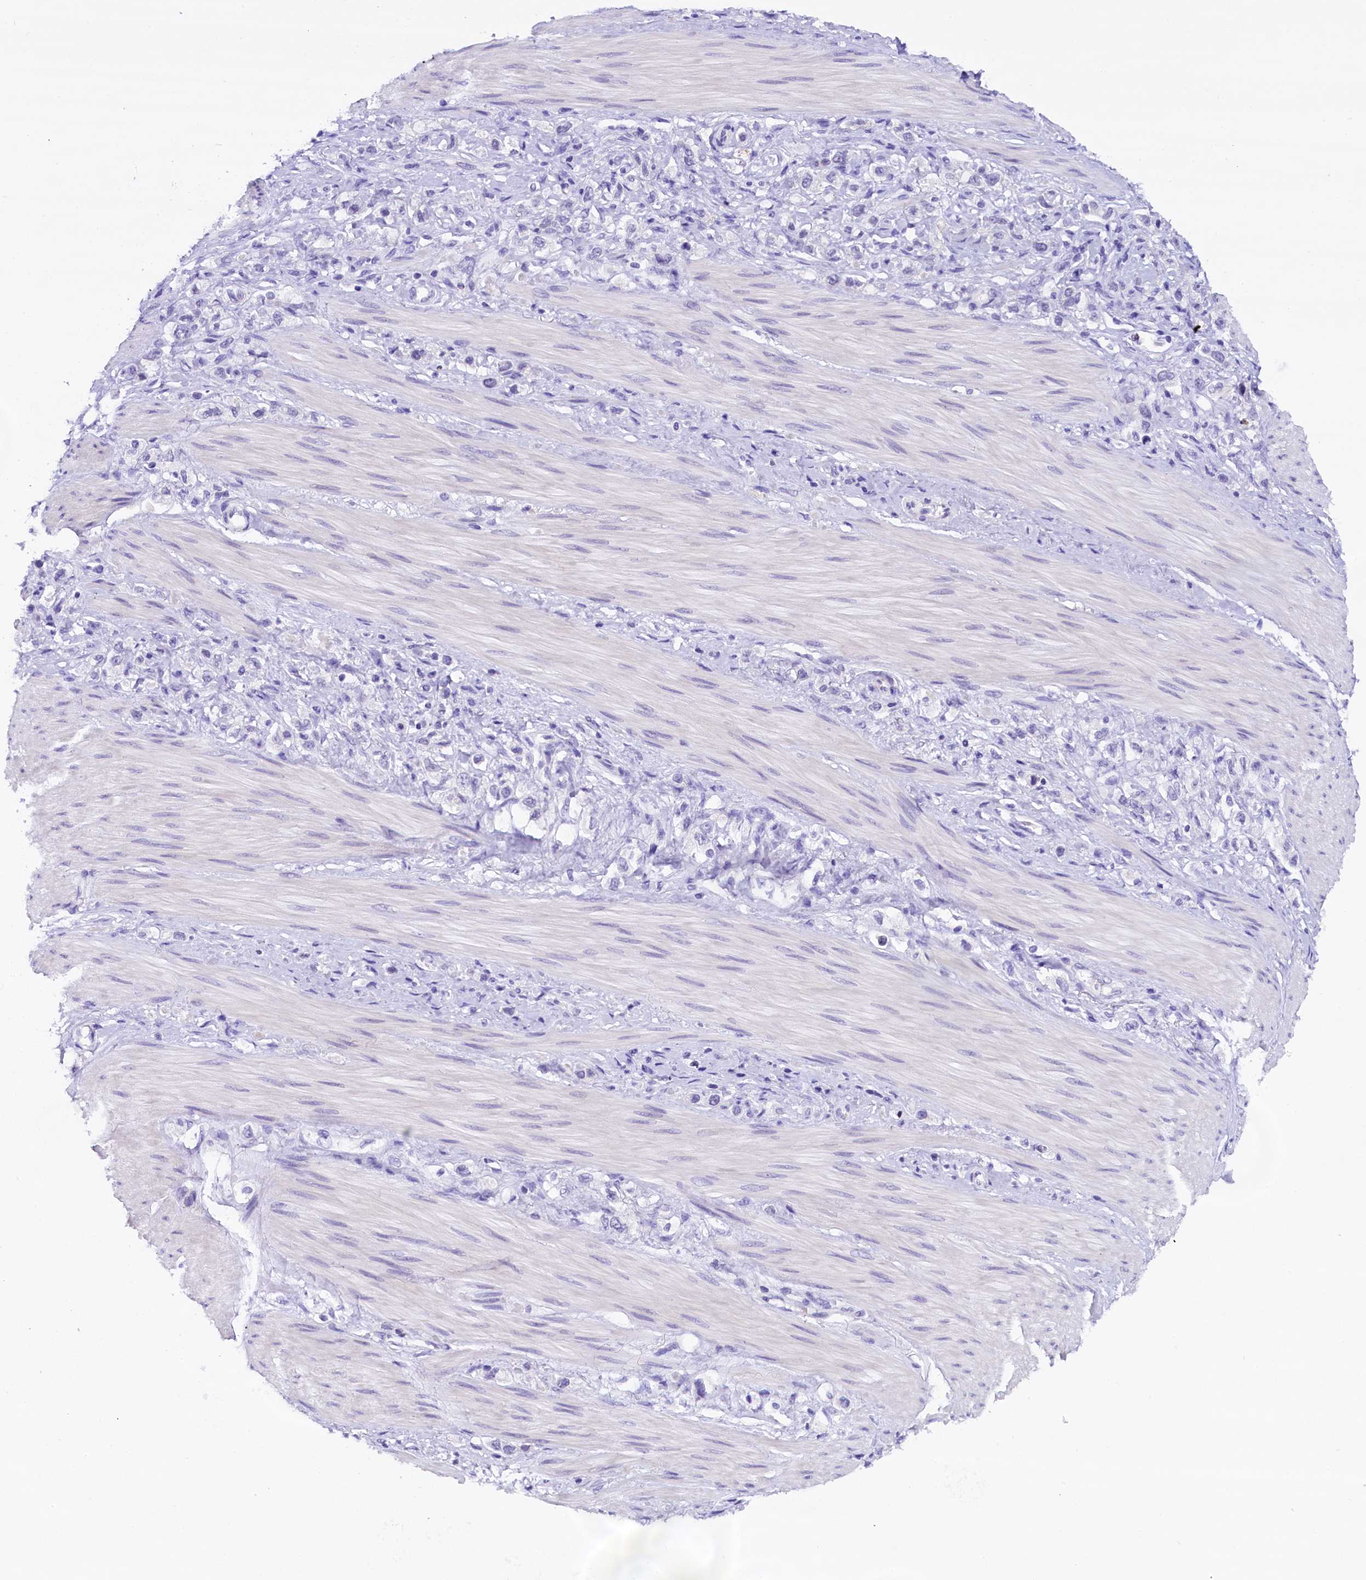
{"staining": {"intensity": "negative", "quantity": "none", "location": "none"}, "tissue": "stomach cancer", "cell_type": "Tumor cells", "image_type": "cancer", "snomed": [{"axis": "morphology", "description": "Adenocarcinoma, NOS"}, {"axis": "topography", "description": "Stomach"}], "caption": "Stomach cancer was stained to show a protein in brown. There is no significant expression in tumor cells.", "gene": "IQCN", "patient": {"sex": "female", "age": 65}}